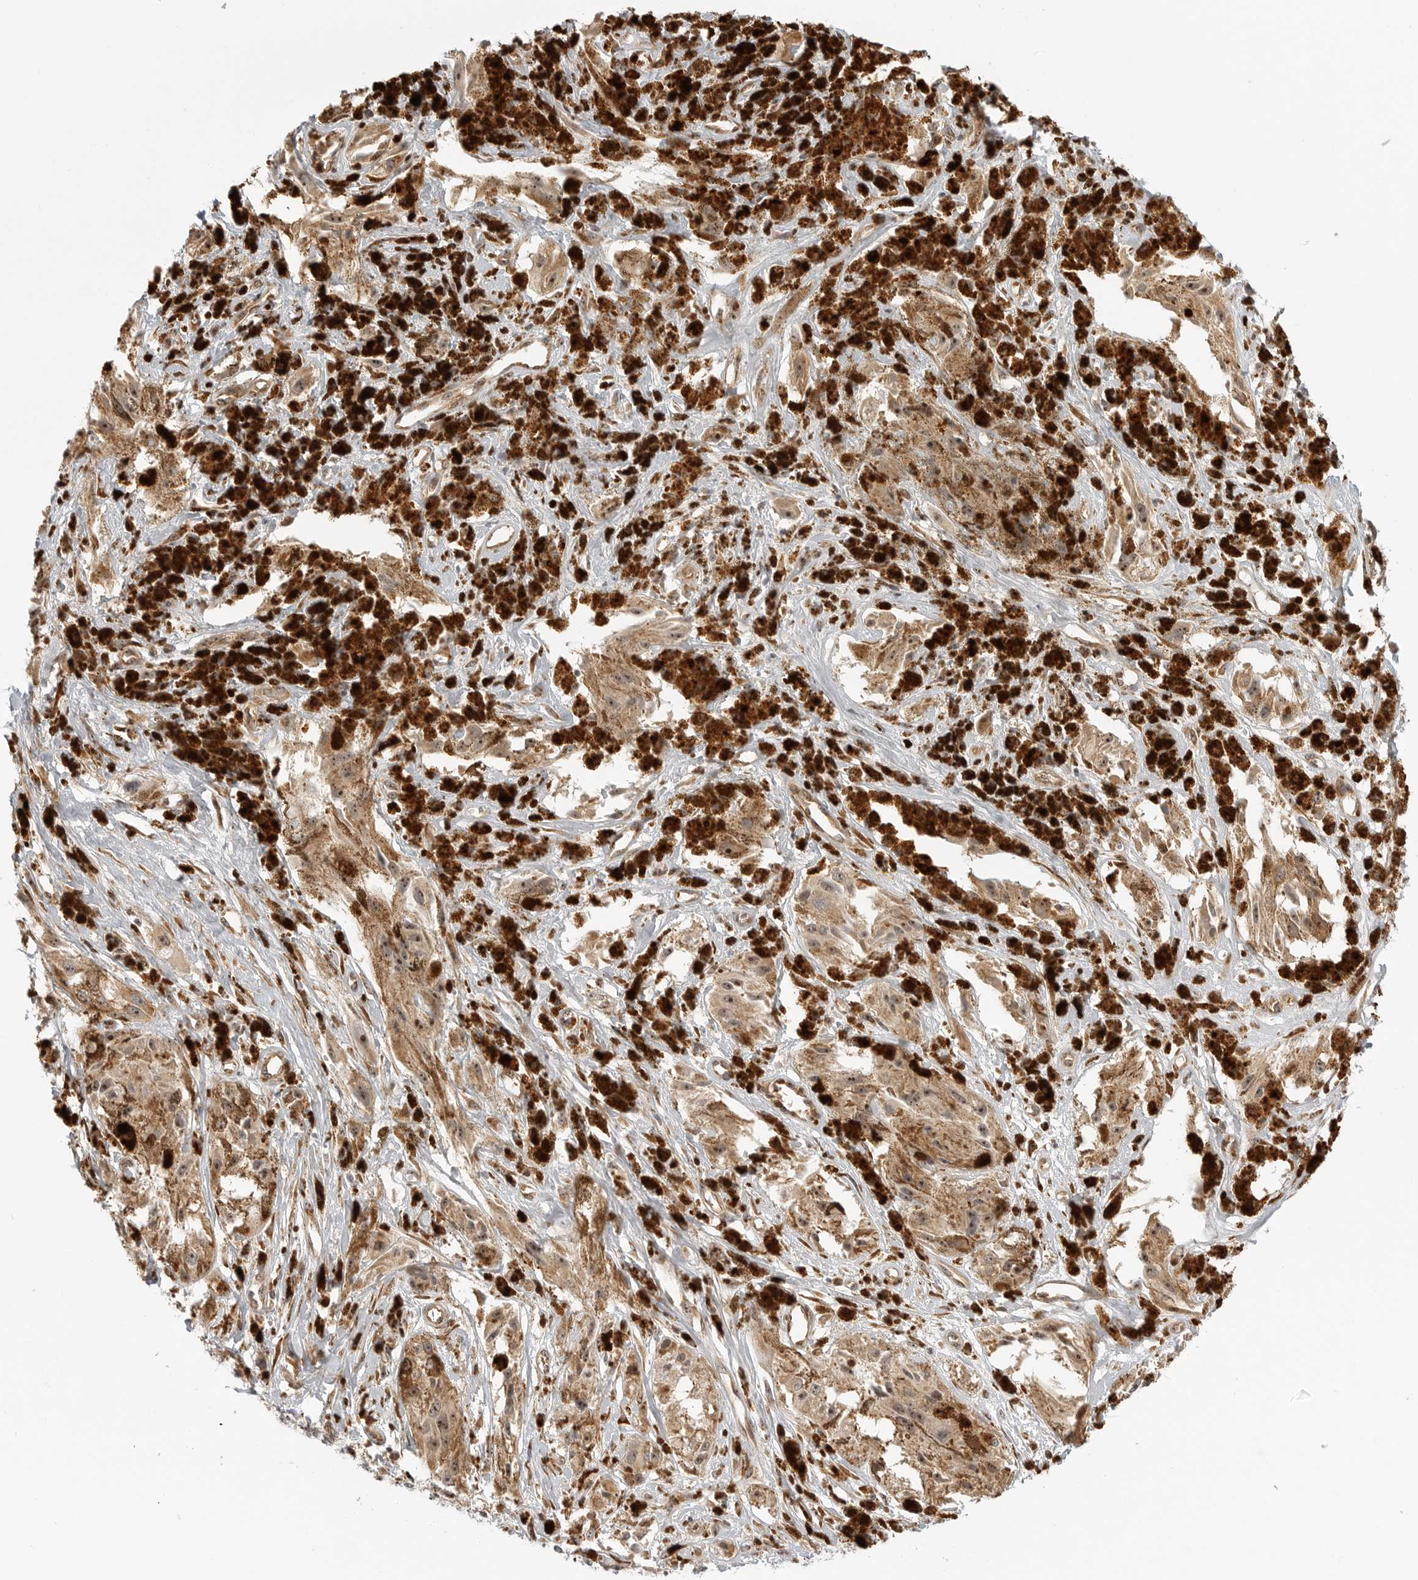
{"staining": {"intensity": "moderate", "quantity": ">75%", "location": "cytoplasmic/membranous,nuclear"}, "tissue": "melanoma", "cell_type": "Tumor cells", "image_type": "cancer", "snomed": [{"axis": "morphology", "description": "Malignant melanoma, NOS"}, {"axis": "topography", "description": "Skin"}], "caption": "Melanoma stained with a protein marker displays moderate staining in tumor cells.", "gene": "DSCC1", "patient": {"sex": "male", "age": 88}}